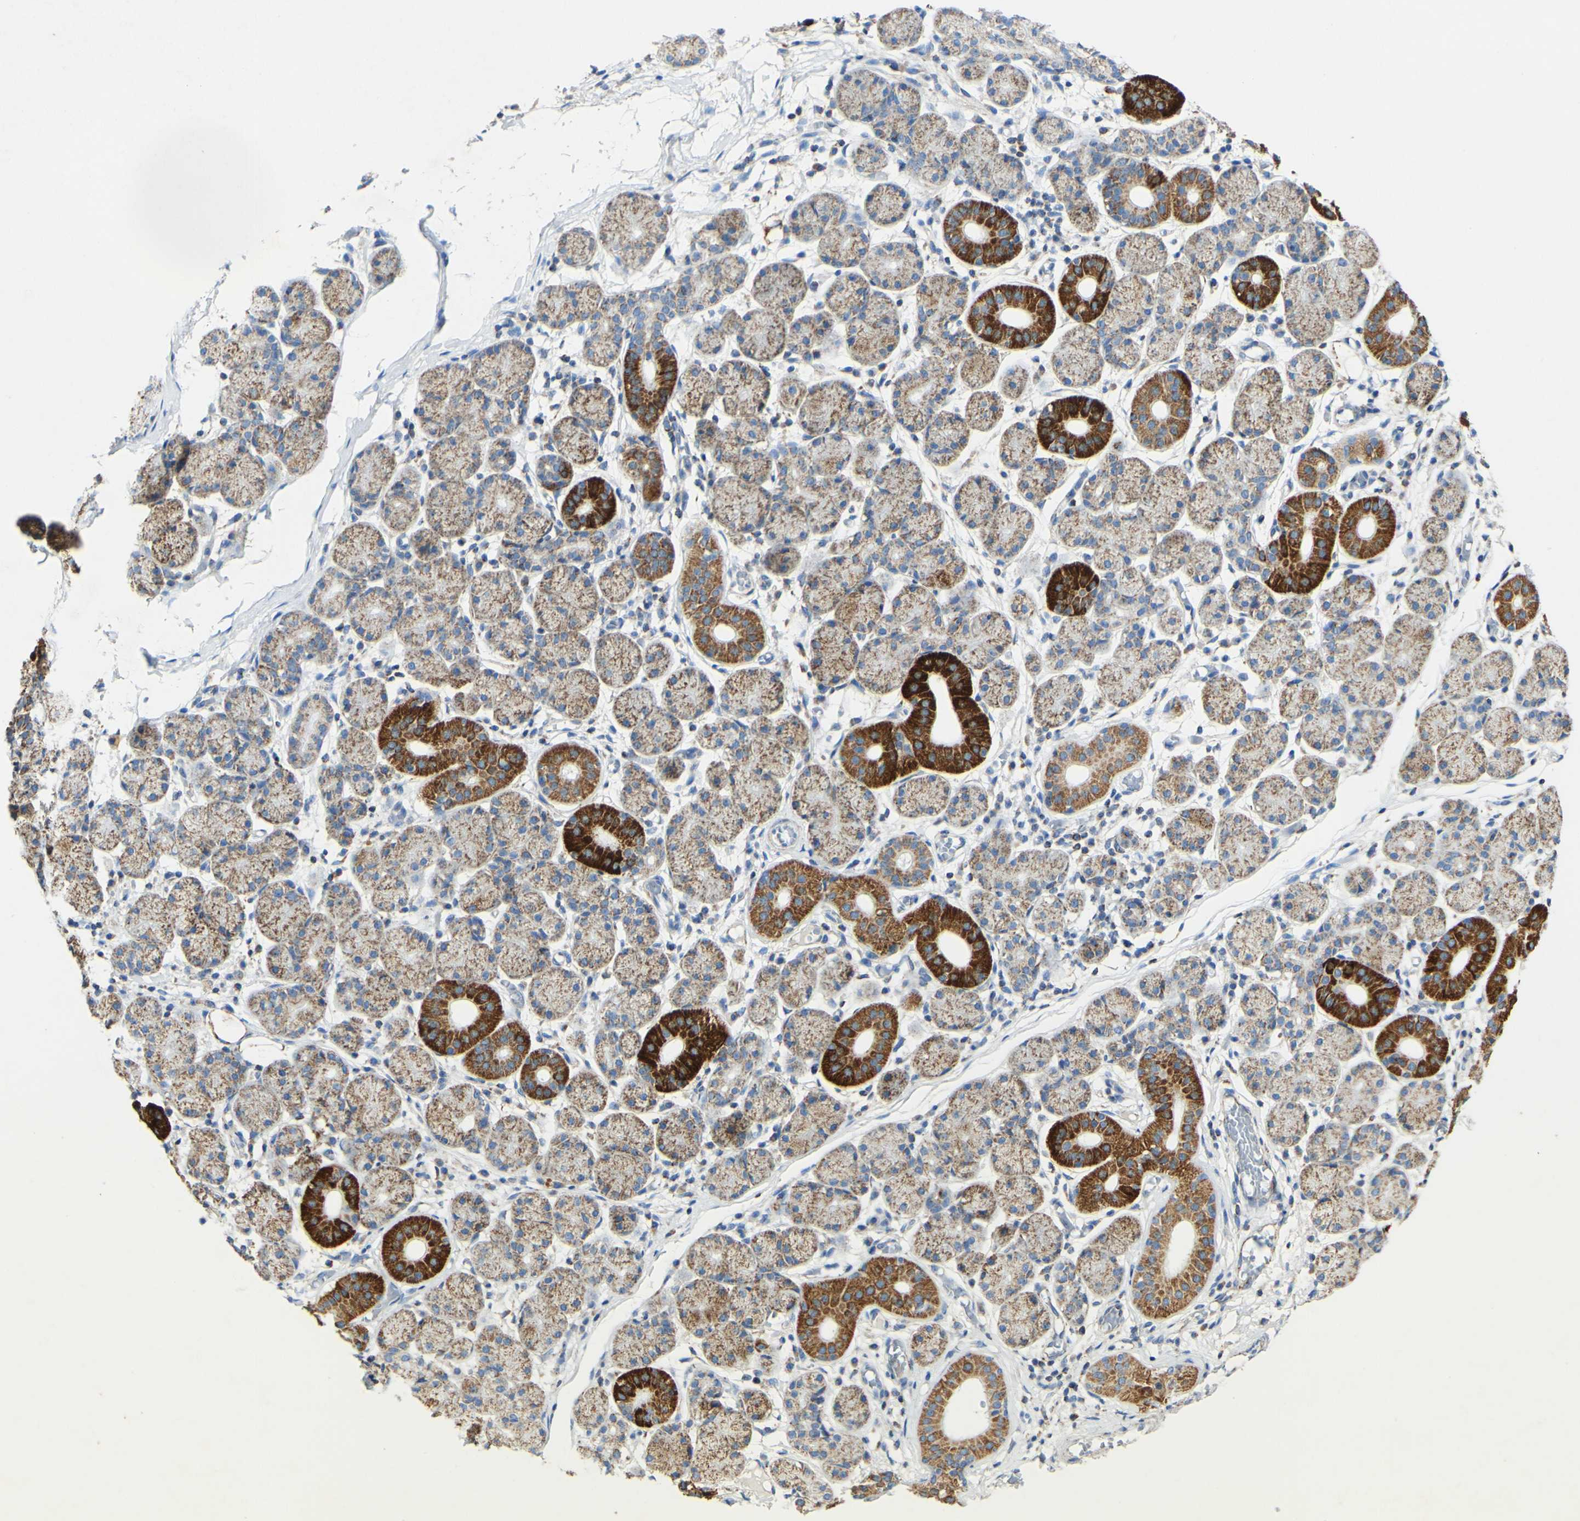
{"staining": {"intensity": "strong", "quantity": "25%-75%", "location": "cytoplasmic/membranous"}, "tissue": "salivary gland", "cell_type": "Glandular cells", "image_type": "normal", "snomed": [{"axis": "morphology", "description": "Normal tissue, NOS"}, {"axis": "topography", "description": "Salivary gland"}], "caption": "DAB (3,3'-diaminobenzidine) immunohistochemical staining of normal salivary gland displays strong cytoplasmic/membranous protein positivity in approximately 25%-75% of glandular cells. (Brightfield microscopy of DAB IHC at high magnification).", "gene": "OXCT1", "patient": {"sex": "female", "age": 24}}